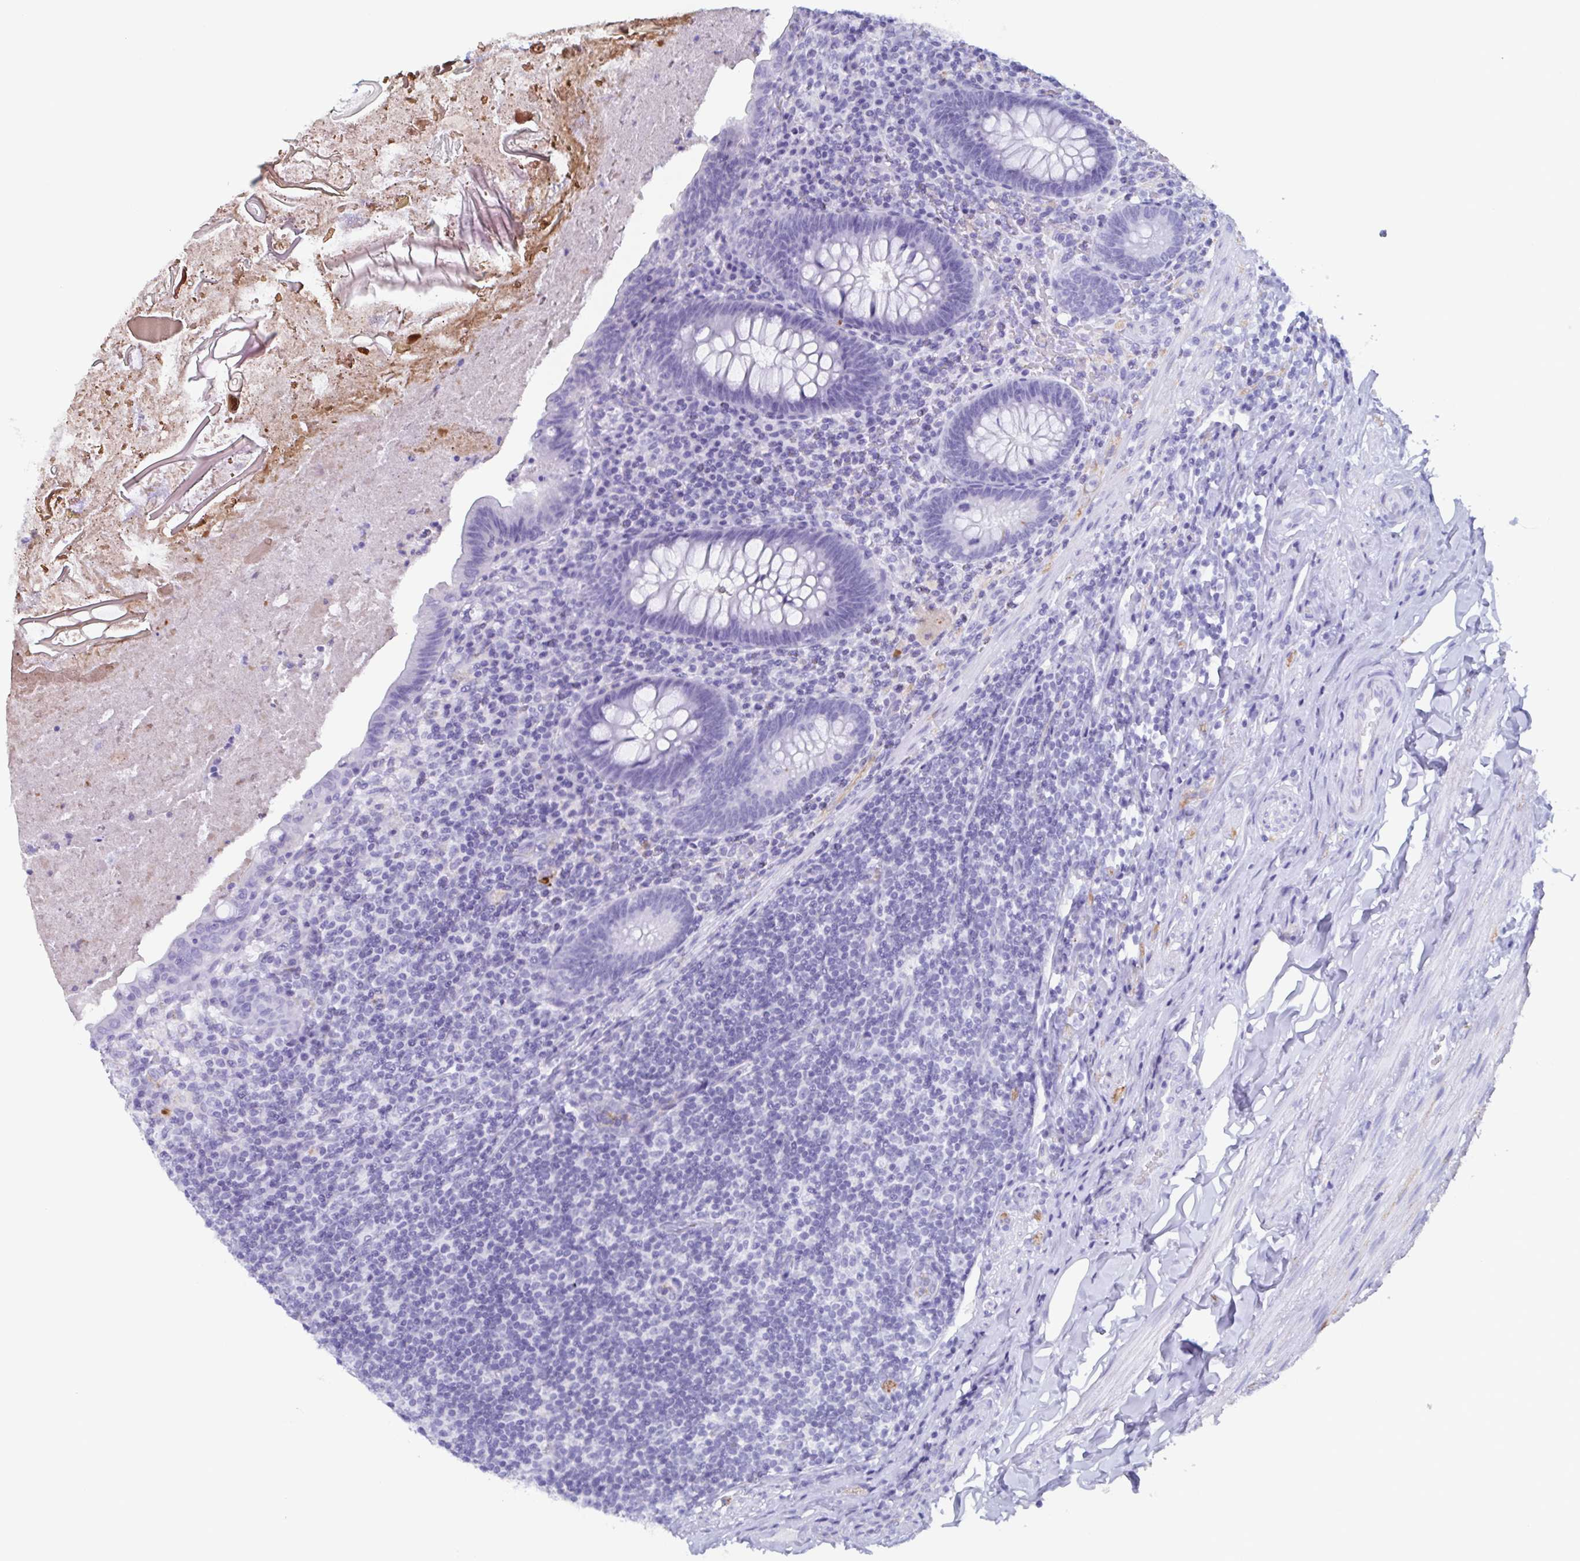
{"staining": {"intensity": "negative", "quantity": "none", "location": "none"}, "tissue": "appendix", "cell_type": "Glandular cells", "image_type": "normal", "snomed": [{"axis": "morphology", "description": "Normal tissue, NOS"}, {"axis": "topography", "description": "Appendix"}], "caption": "Glandular cells are negative for protein expression in unremarkable human appendix. Nuclei are stained in blue.", "gene": "BPI", "patient": {"sex": "male", "age": 47}}